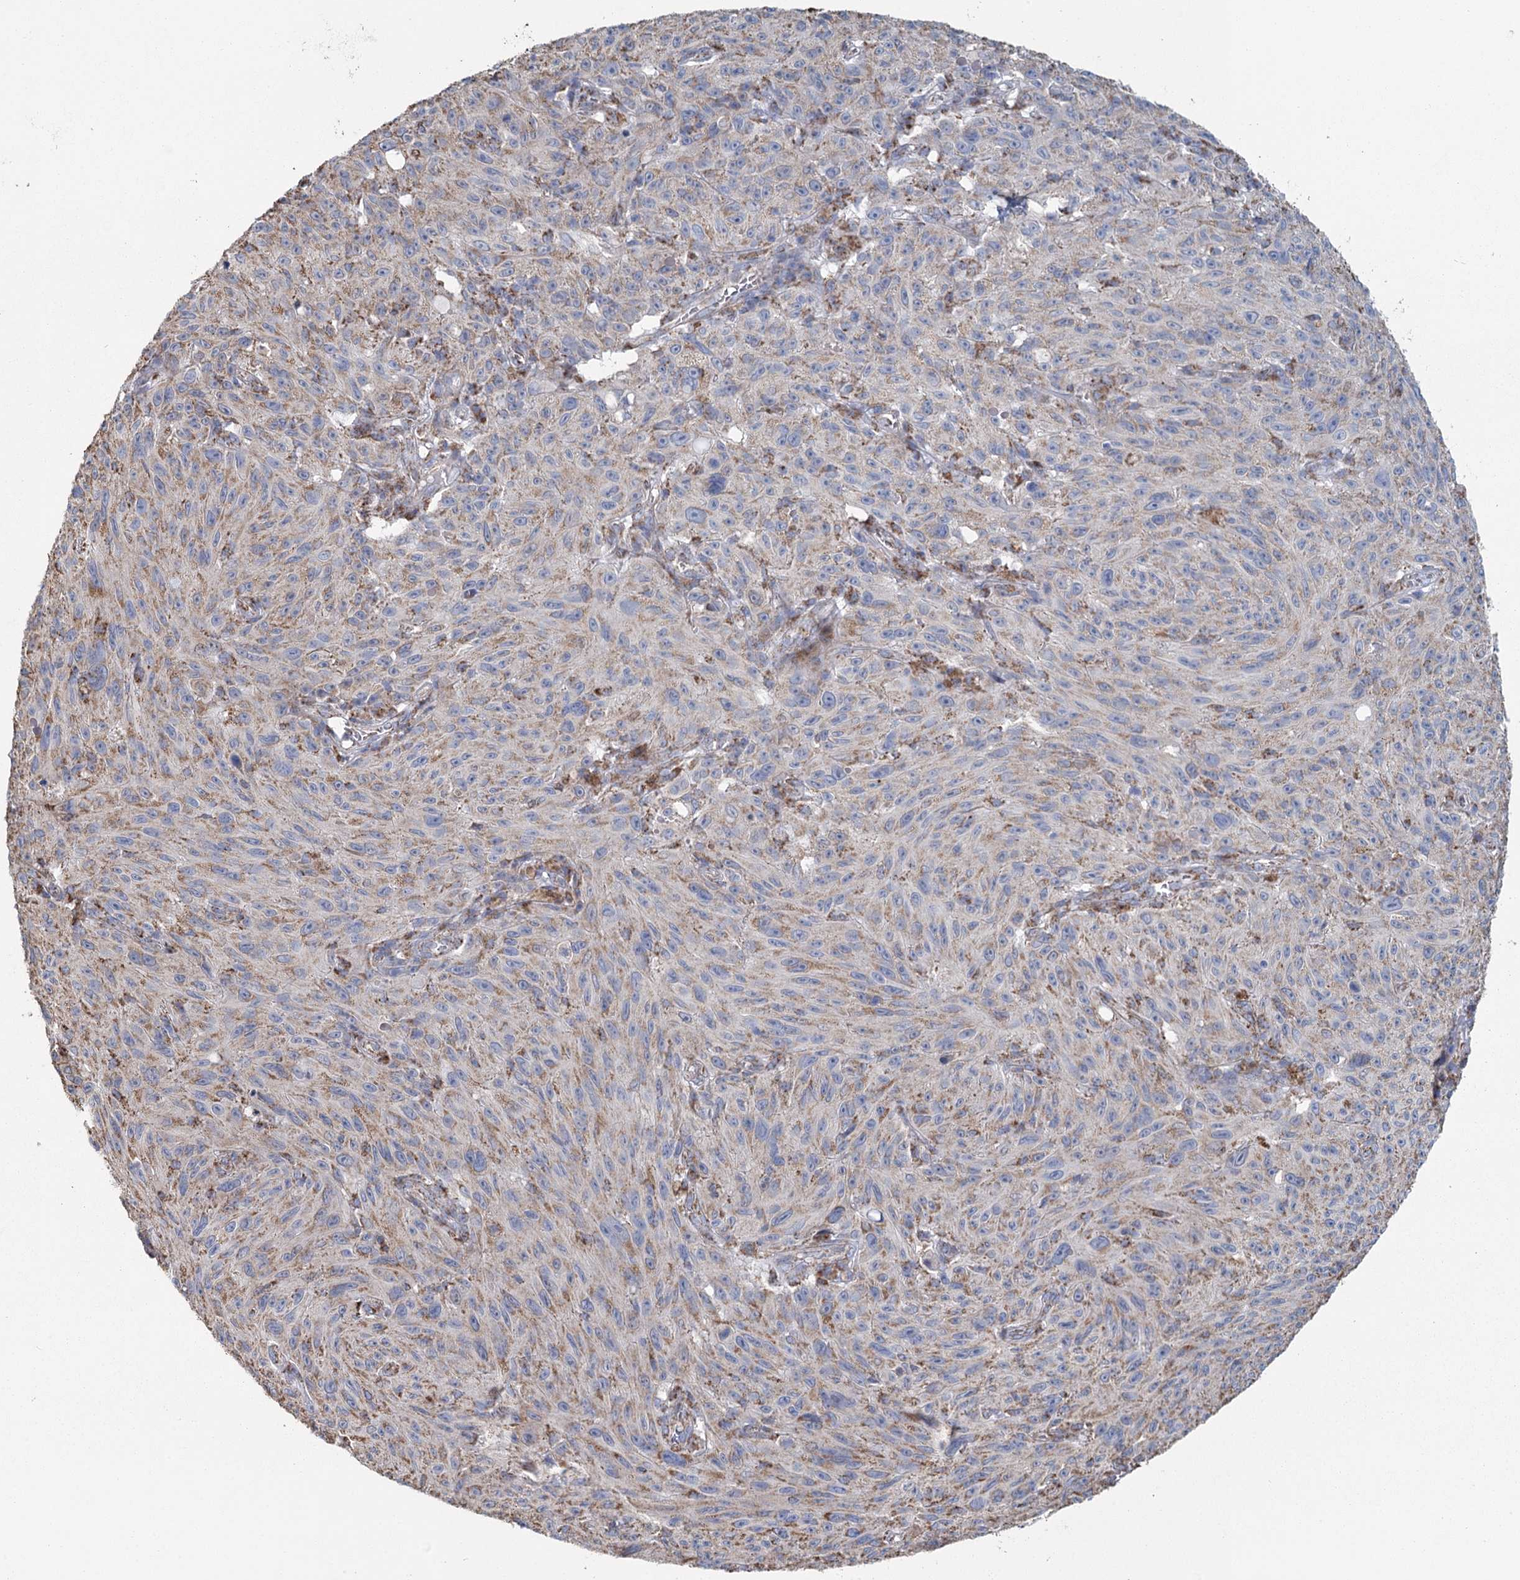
{"staining": {"intensity": "moderate", "quantity": "<25%", "location": "cytoplasmic/membranous"}, "tissue": "melanoma", "cell_type": "Tumor cells", "image_type": "cancer", "snomed": [{"axis": "morphology", "description": "Malignant melanoma, NOS"}, {"axis": "topography", "description": "Skin"}], "caption": "Immunohistochemistry (IHC) (DAB (3,3'-diaminobenzidine)) staining of malignant melanoma demonstrates moderate cytoplasmic/membranous protein positivity in about <25% of tumor cells.", "gene": "MRPL44", "patient": {"sex": "female", "age": 82}}